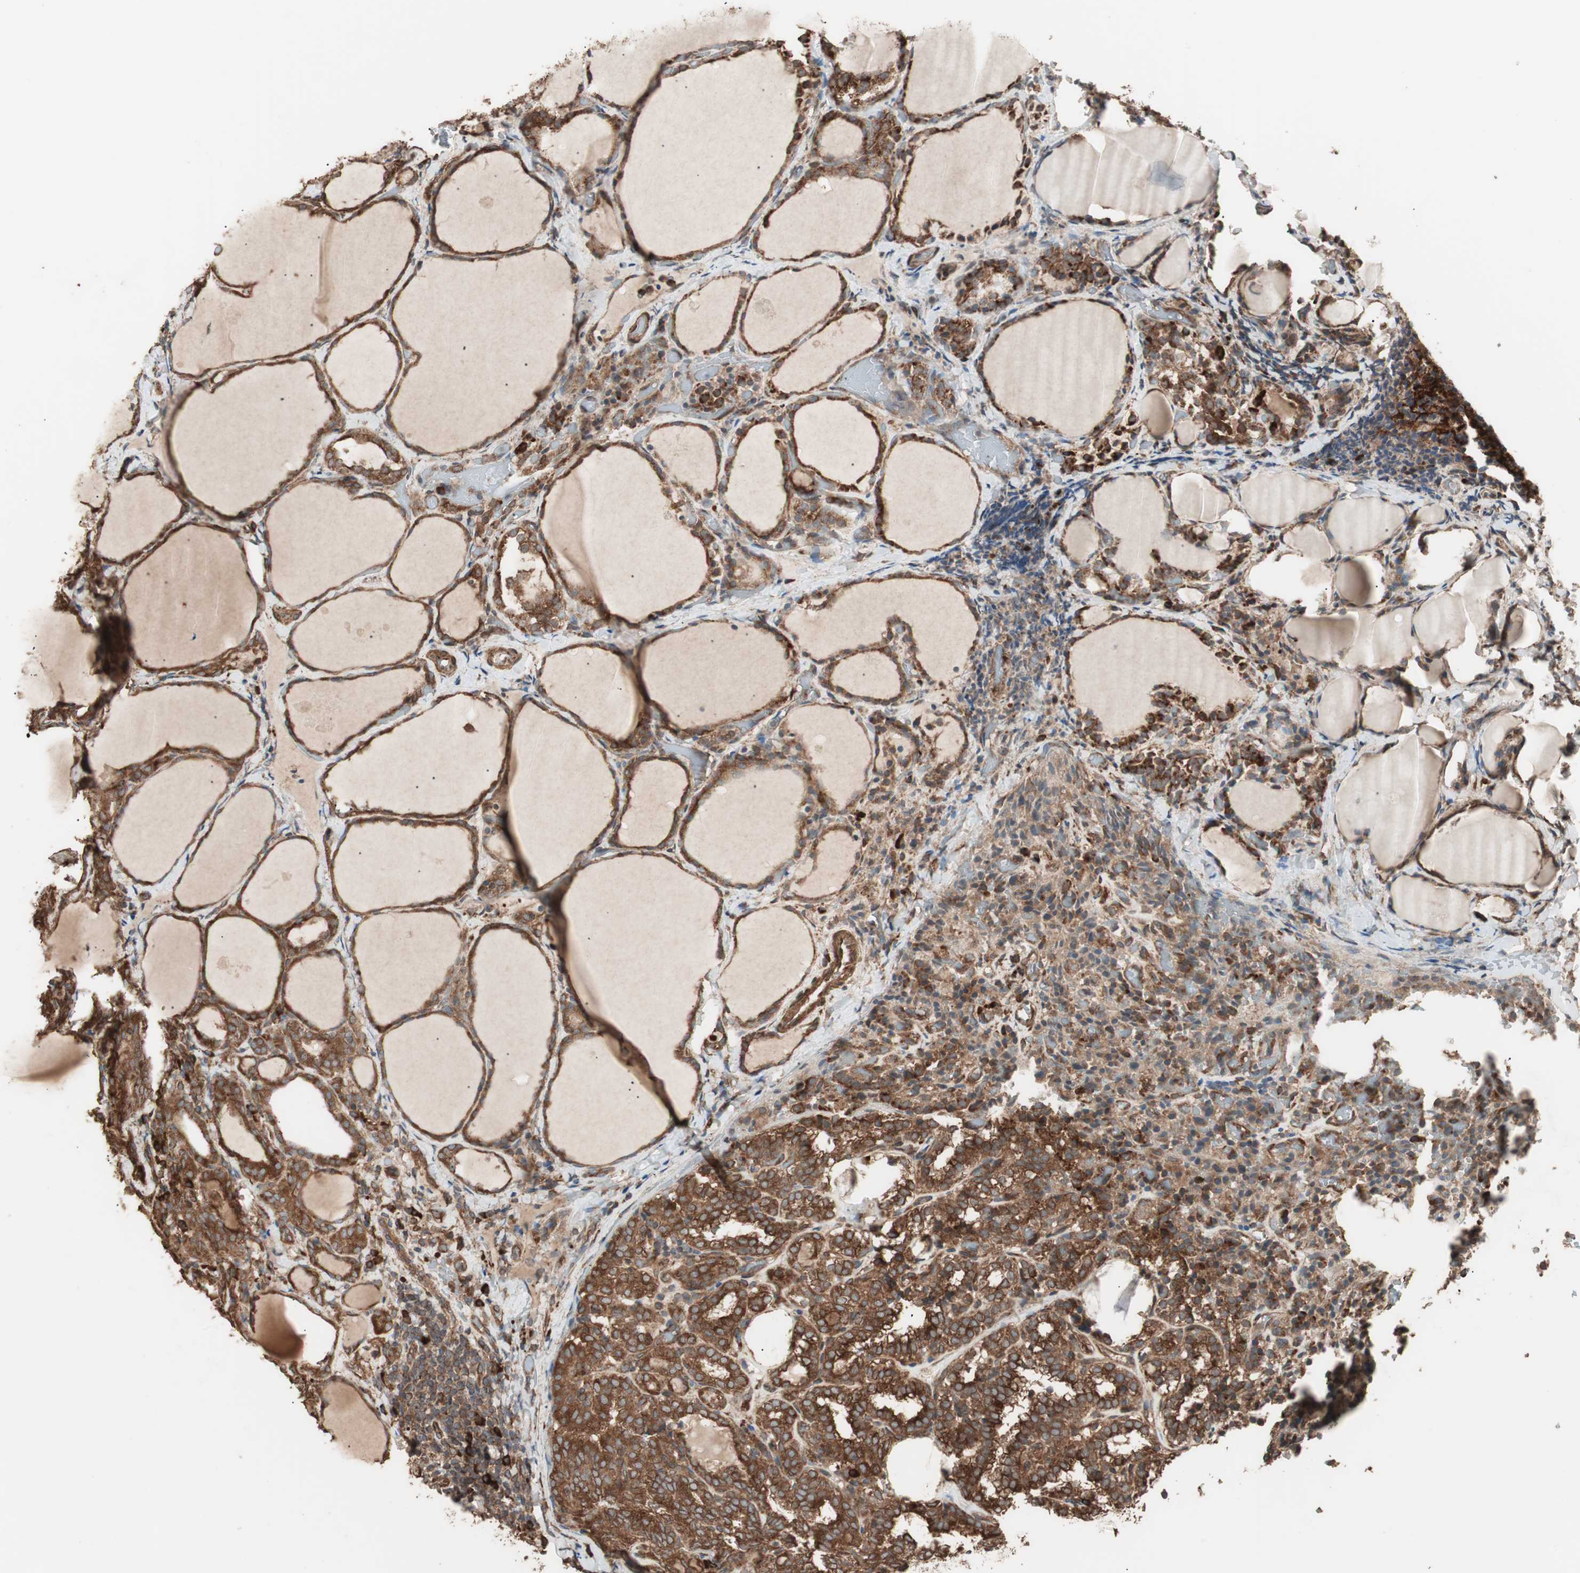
{"staining": {"intensity": "strong", "quantity": ">75%", "location": "cytoplasmic/membranous"}, "tissue": "thyroid cancer", "cell_type": "Tumor cells", "image_type": "cancer", "snomed": [{"axis": "morphology", "description": "Normal tissue, NOS"}, {"axis": "morphology", "description": "Papillary adenocarcinoma, NOS"}, {"axis": "topography", "description": "Thyroid gland"}], "caption": "An immunohistochemistry image of neoplastic tissue is shown. Protein staining in brown shows strong cytoplasmic/membranous positivity in thyroid cancer within tumor cells.", "gene": "LZTS1", "patient": {"sex": "female", "age": 30}}